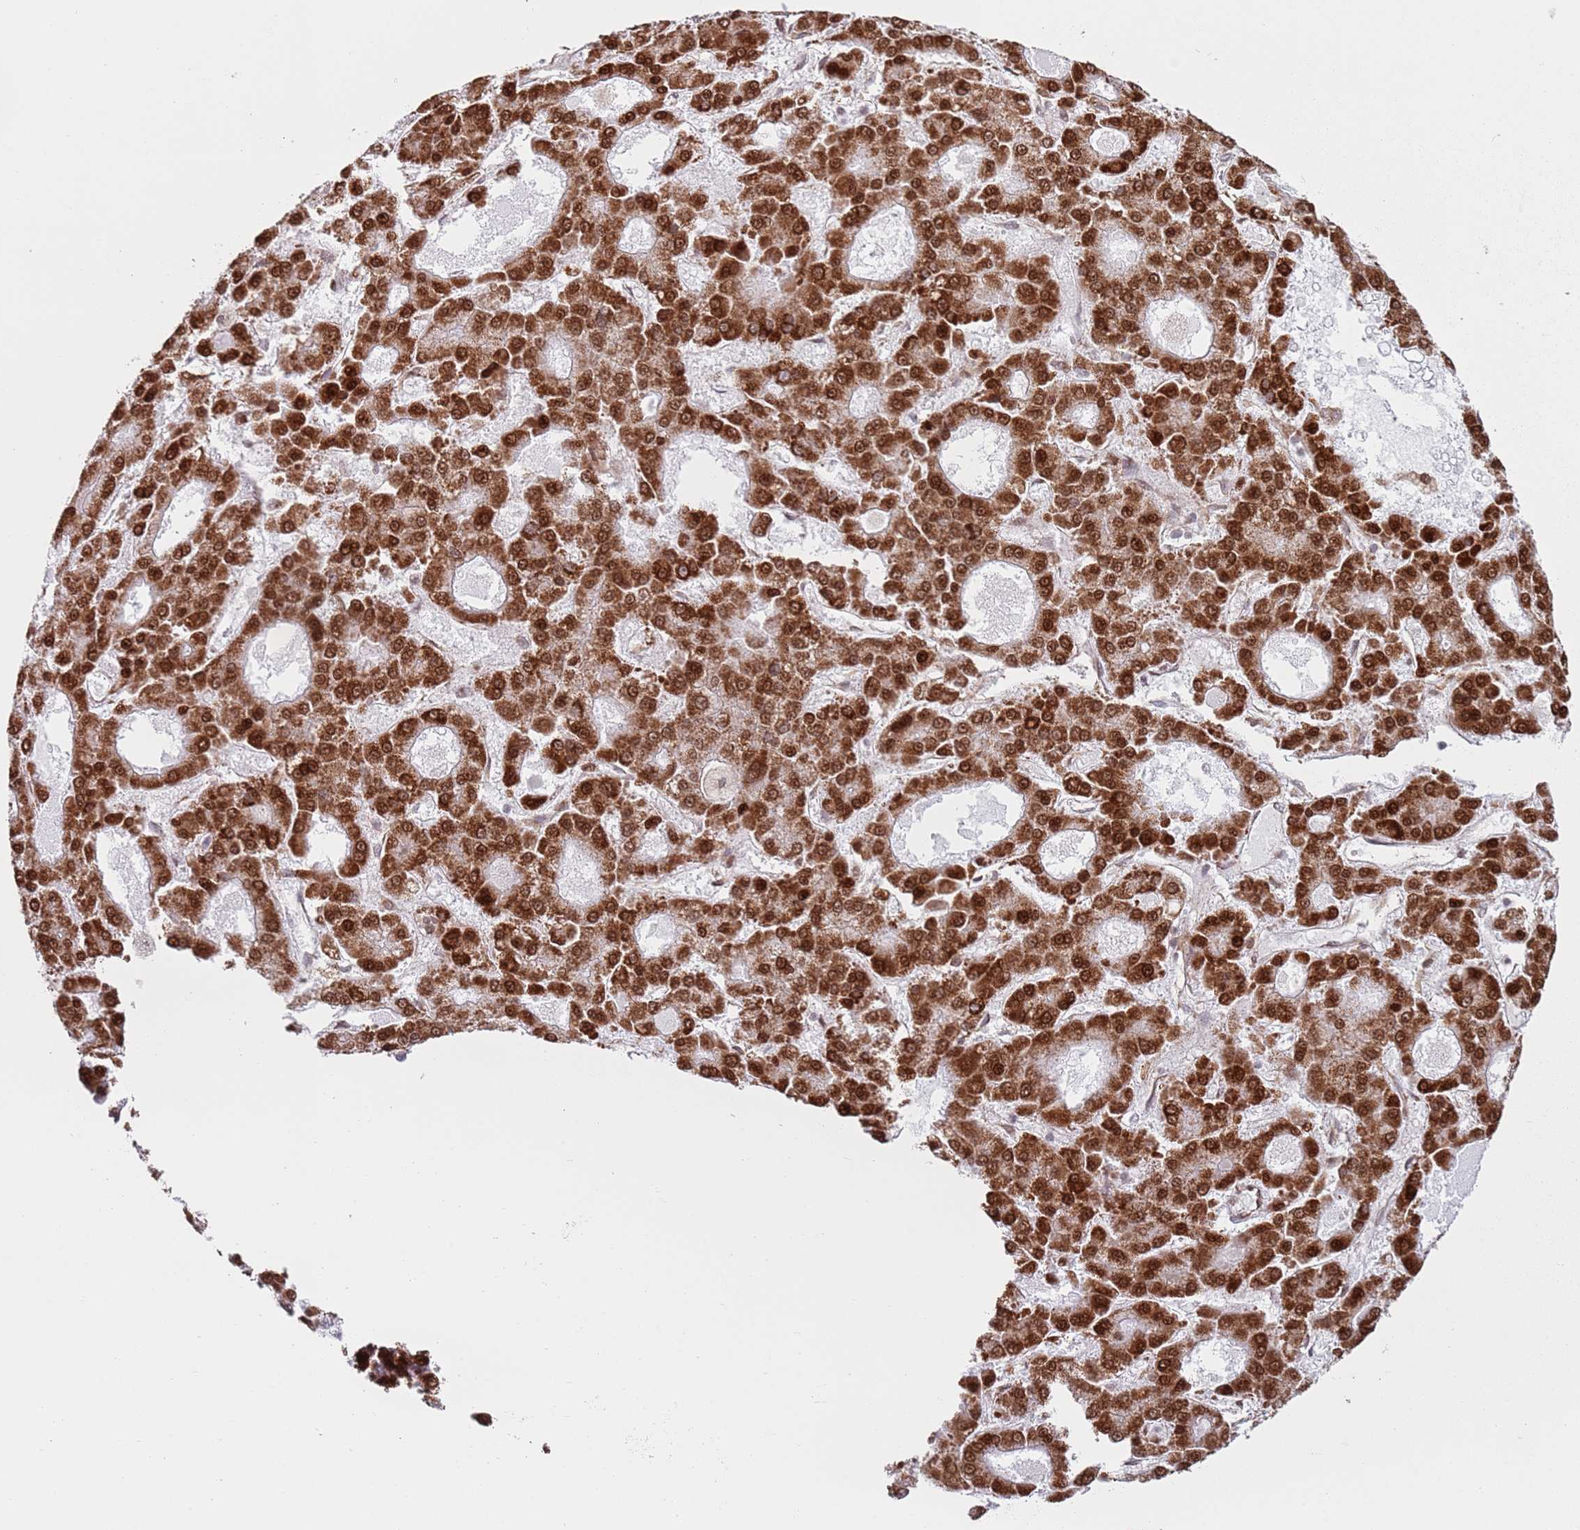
{"staining": {"intensity": "strong", "quantity": ">75%", "location": "cytoplasmic/membranous,nuclear"}, "tissue": "liver cancer", "cell_type": "Tumor cells", "image_type": "cancer", "snomed": [{"axis": "morphology", "description": "Carcinoma, Hepatocellular, NOS"}, {"axis": "topography", "description": "Liver"}], "caption": "A high-resolution histopathology image shows immunohistochemistry (IHC) staining of hepatocellular carcinoma (liver), which shows strong cytoplasmic/membranous and nuclear positivity in approximately >75% of tumor cells.", "gene": "HNRNPLL", "patient": {"sex": "male", "age": 70}}